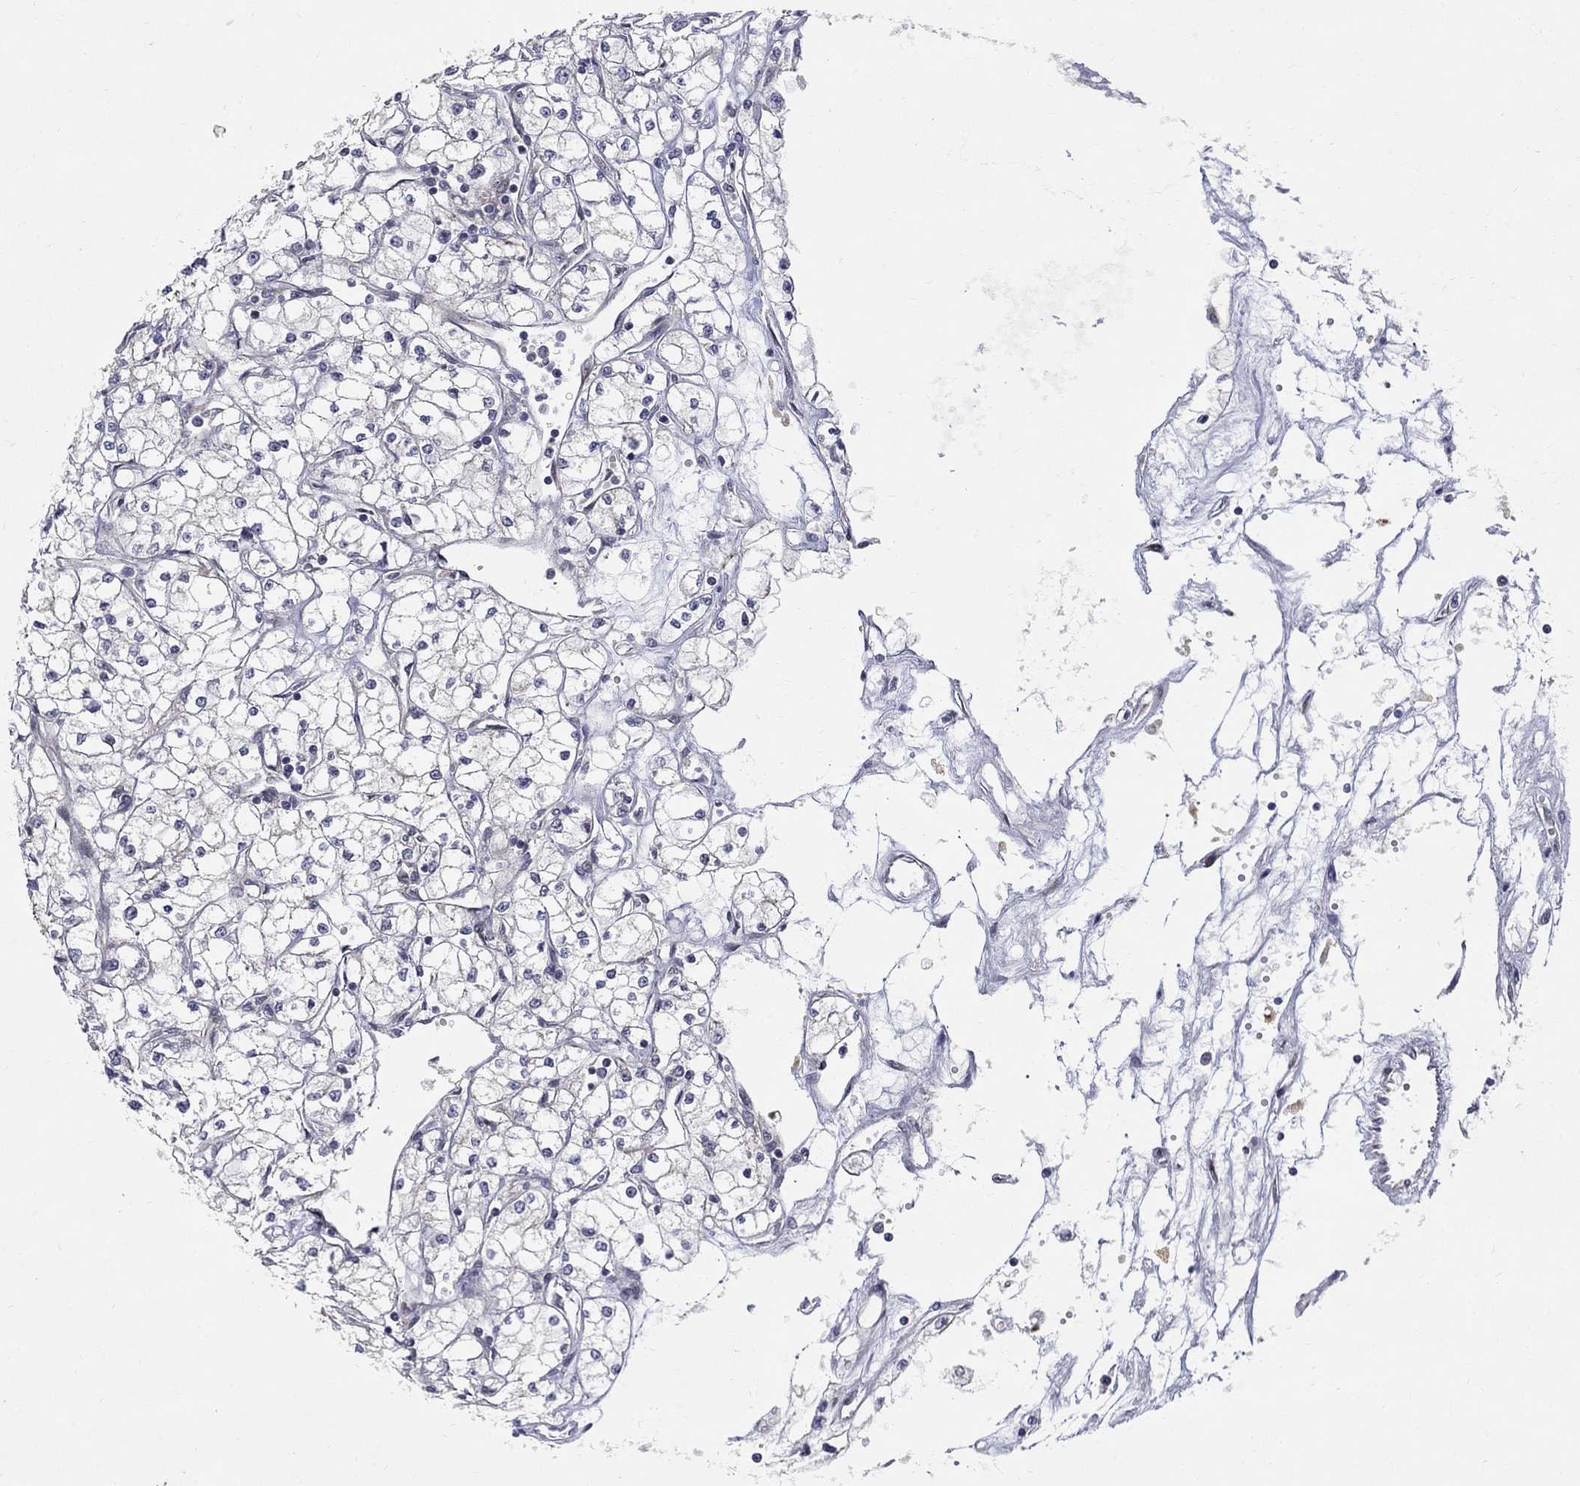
{"staining": {"intensity": "negative", "quantity": "none", "location": "none"}, "tissue": "renal cancer", "cell_type": "Tumor cells", "image_type": "cancer", "snomed": [{"axis": "morphology", "description": "Adenocarcinoma, NOS"}, {"axis": "topography", "description": "Kidney"}], "caption": "Human renal adenocarcinoma stained for a protein using immunohistochemistry (IHC) reveals no expression in tumor cells.", "gene": "WDR19", "patient": {"sex": "male", "age": 67}}